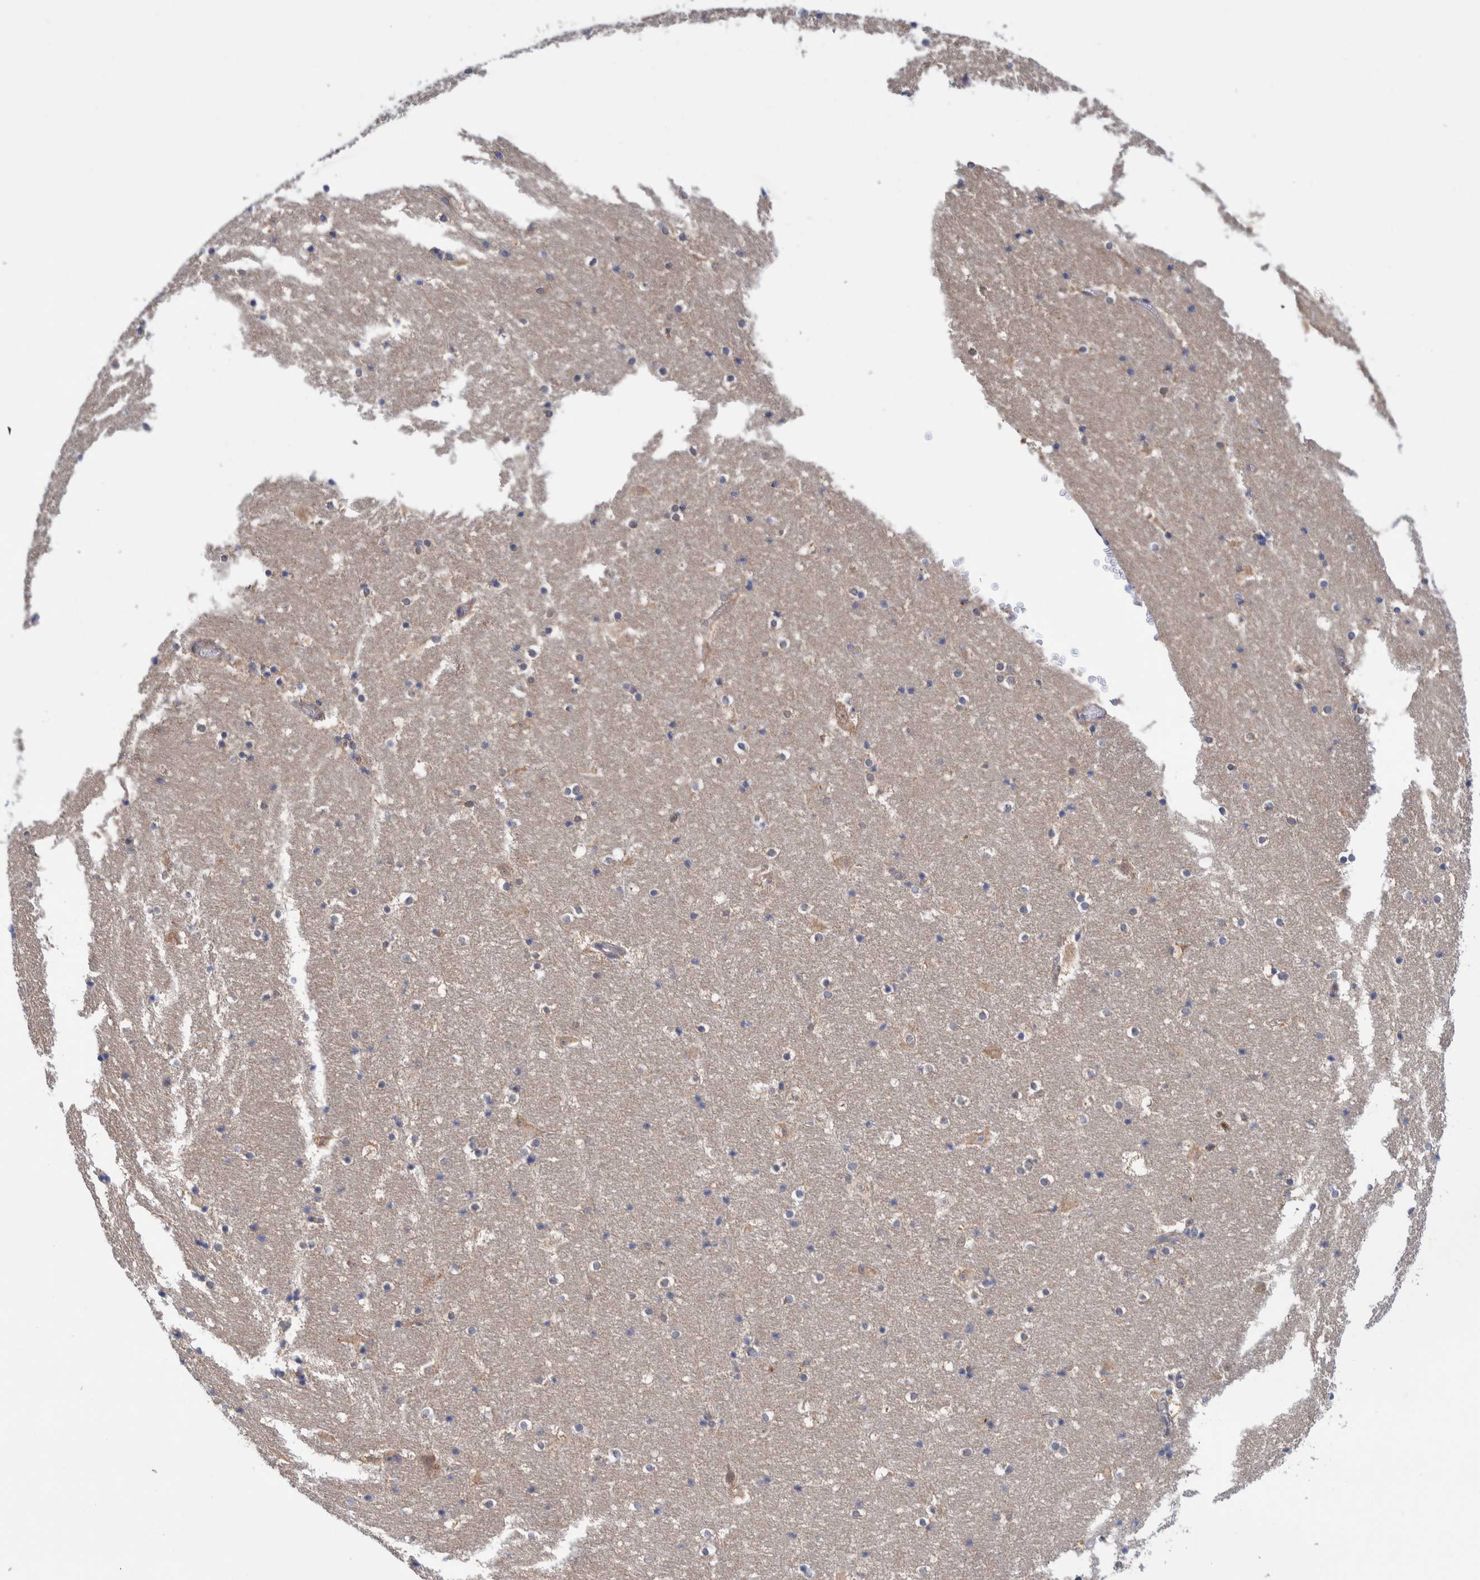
{"staining": {"intensity": "weak", "quantity": "<25%", "location": "cytoplasmic/membranous"}, "tissue": "hippocampus", "cell_type": "Glial cells", "image_type": "normal", "snomed": [{"axis": "morphology", "description": "Normal tissue, NOS"}, {"axis": "topography", "description": "Hippocampus"}], "caption": "Immunohistochemistry (IHC) micrograph of unremarkable hippocampus stained for a protein (brown), which displays no expression in glial cells.", "gene": "PFAS", "patient": {"sex": "male", "age": 45}}